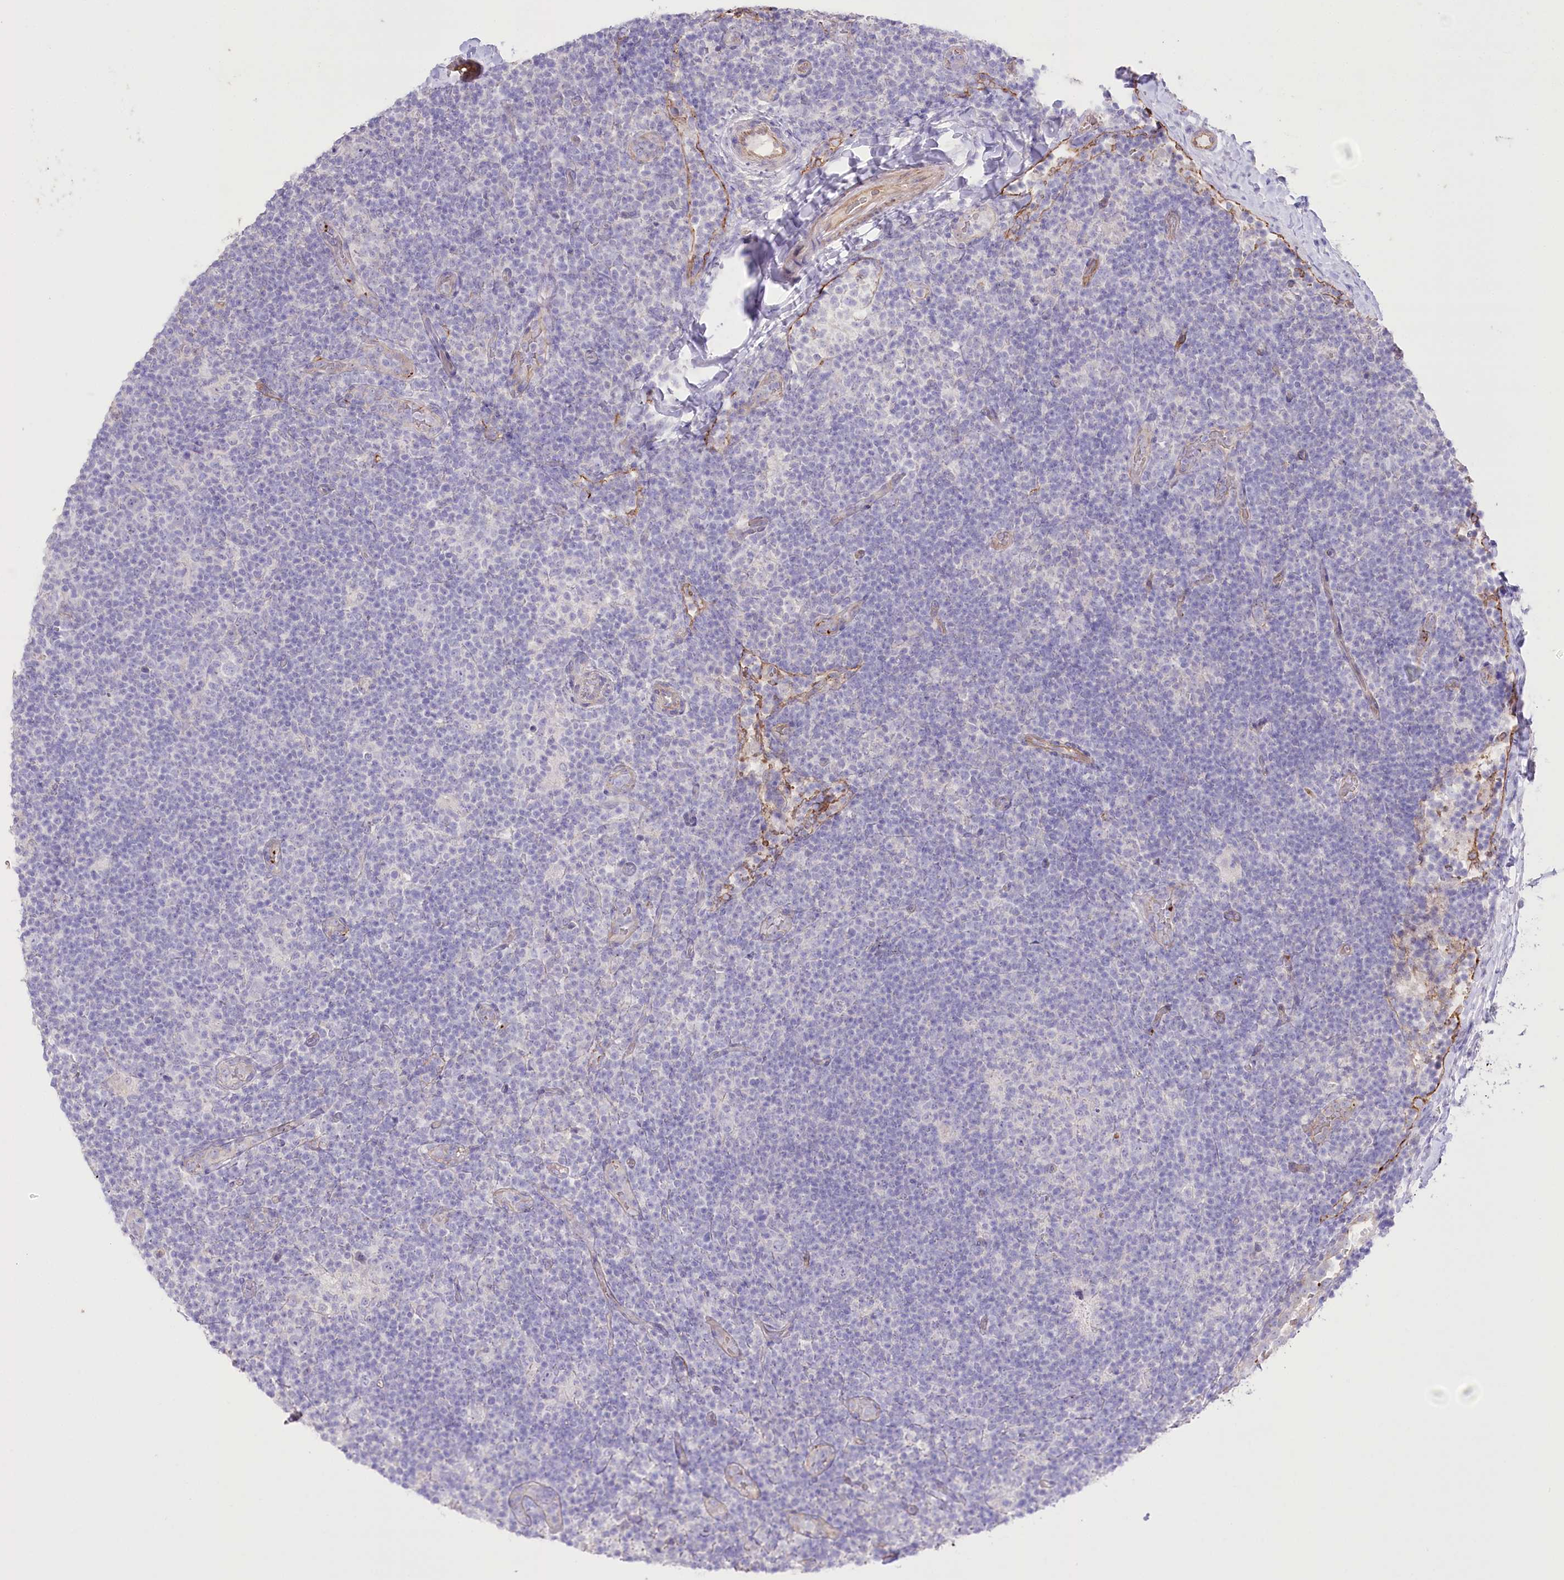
{"staining": {"intensity": "negative", "quantity": "none", "location": "none"}, "tissue": "lymphoma", "cell_type": "Tumor cells", "image_type": "cancer", "snomed": [{"axis": "morphology", "description": "Hodgkin's disease, NOS"}, {"axis": "topography", "description": "Lymph node"}], "caption": "IHC micrograph of human lymphoma stained for a protein (brown), which shows no expression in tumor cells.", "gene": "SLC39A10", "patient": {"sex": "female", "age": 57}}